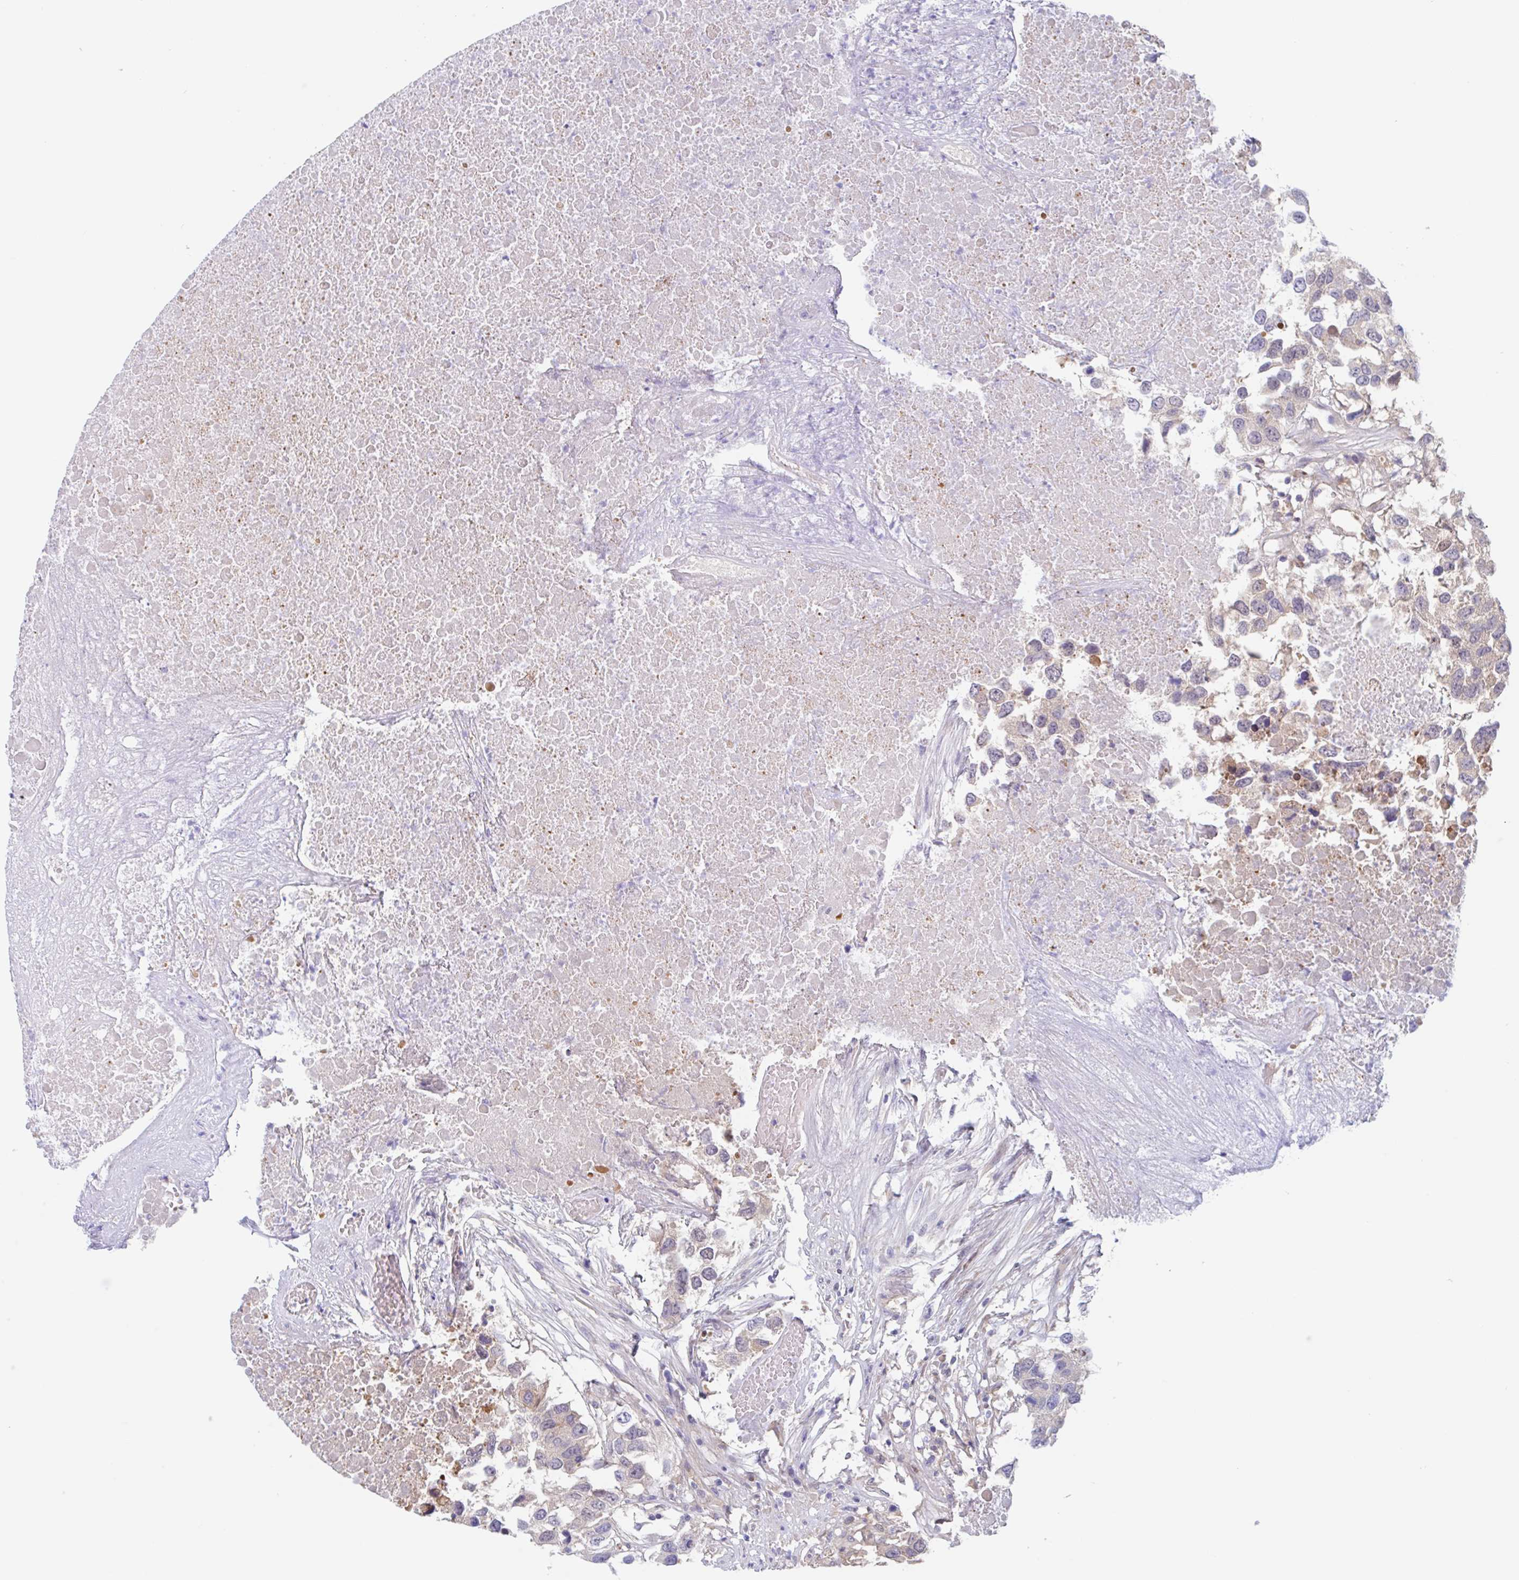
{"staining": {"intensity": "negative", "quantity": "none", "location": "none"}, "tissue": "testis cancer", "cell_type": "Tumor cells", "image_type": "cancer", "snomed": [{"axis": "morphology", "description": "Carcinoma, Embryonal, NOS"}, {"axis": "topography", "description": "Testis"}], "caption": "The histopathology image reveals no significant staining in tumor cells of testis cancer (embryonal carcinoma). (DAB (3,3'-diaminobenzidine) immunohistochemistry (IHC) visualized using brightfield microscopy, high magnification).", "gene": "TMEM86A", "patient": {"sex": "male", "age": 83}}